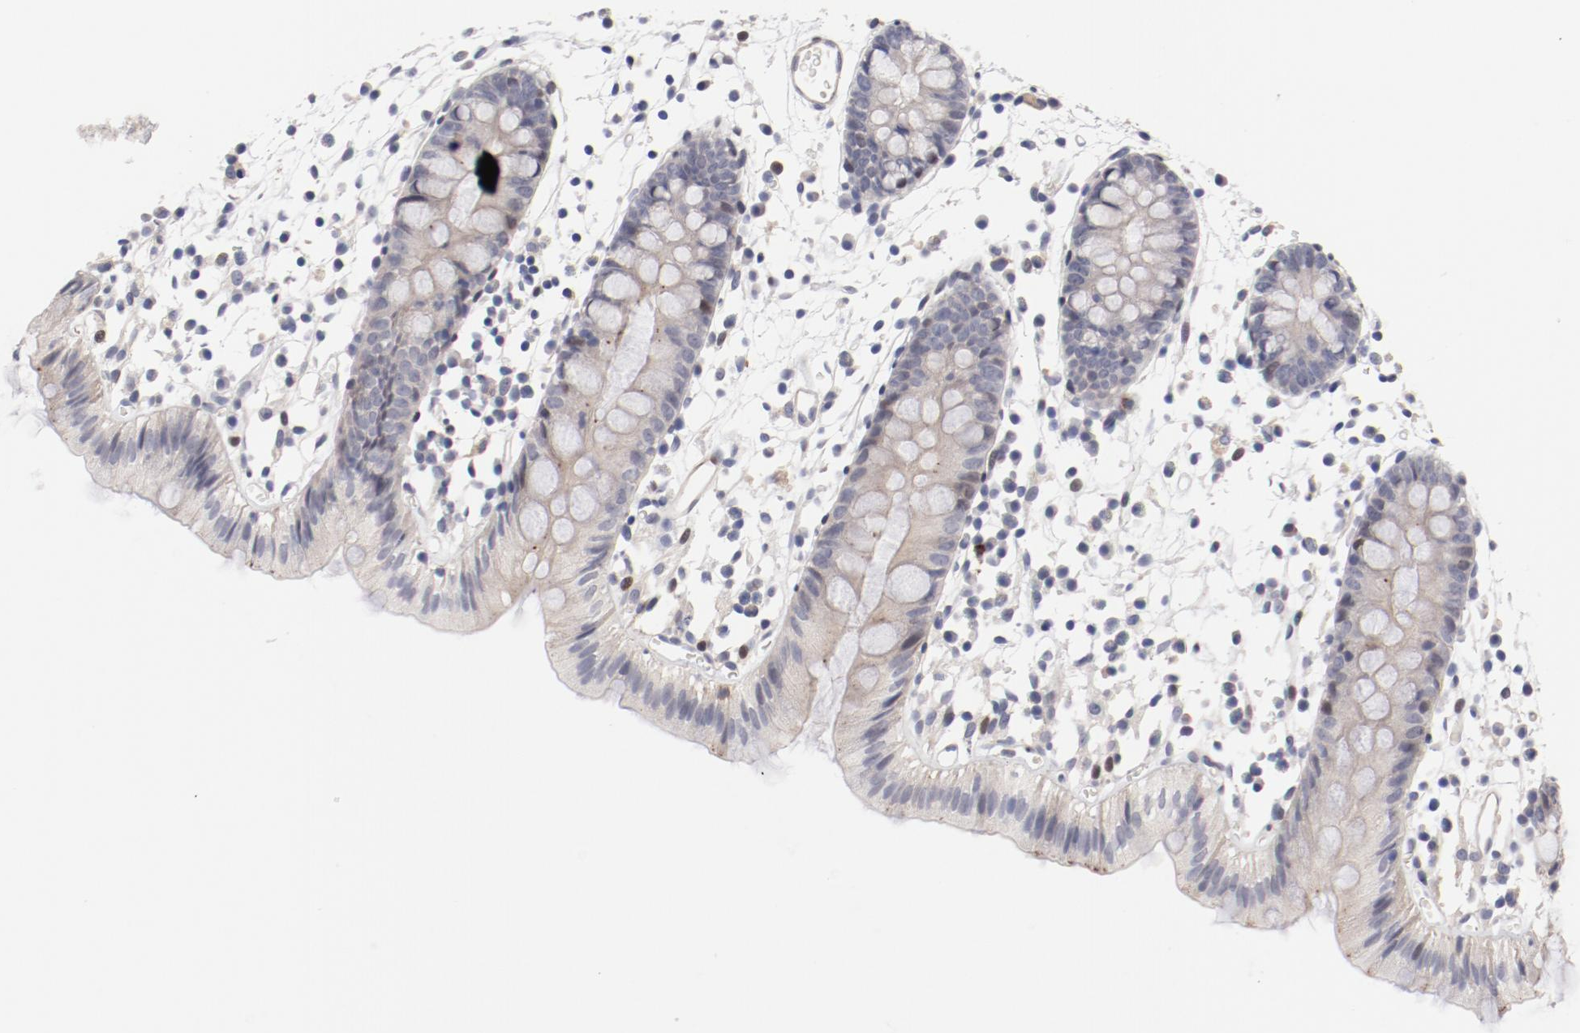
{"staining": {"intensity": "negative", "quantity": "none", "location": "none"}, "tissue": "colon", "cell_type": "Endothelial cells", "image_type": "normal", "snomed": [{"axis": "morphology", "description": "Normal tissue, NOS"}, {"axis": "topography", "description": "Colon"}], "caption": "Colon was stained to show a protein in brown. There is no significant expression in endothelial cells. (DAB (3,3'-diaminobenzidine) immunohistochemistry with hematoxylin counter stain).", "gene": "FSCB", "patient": {"sex": "male", "age": 14}}